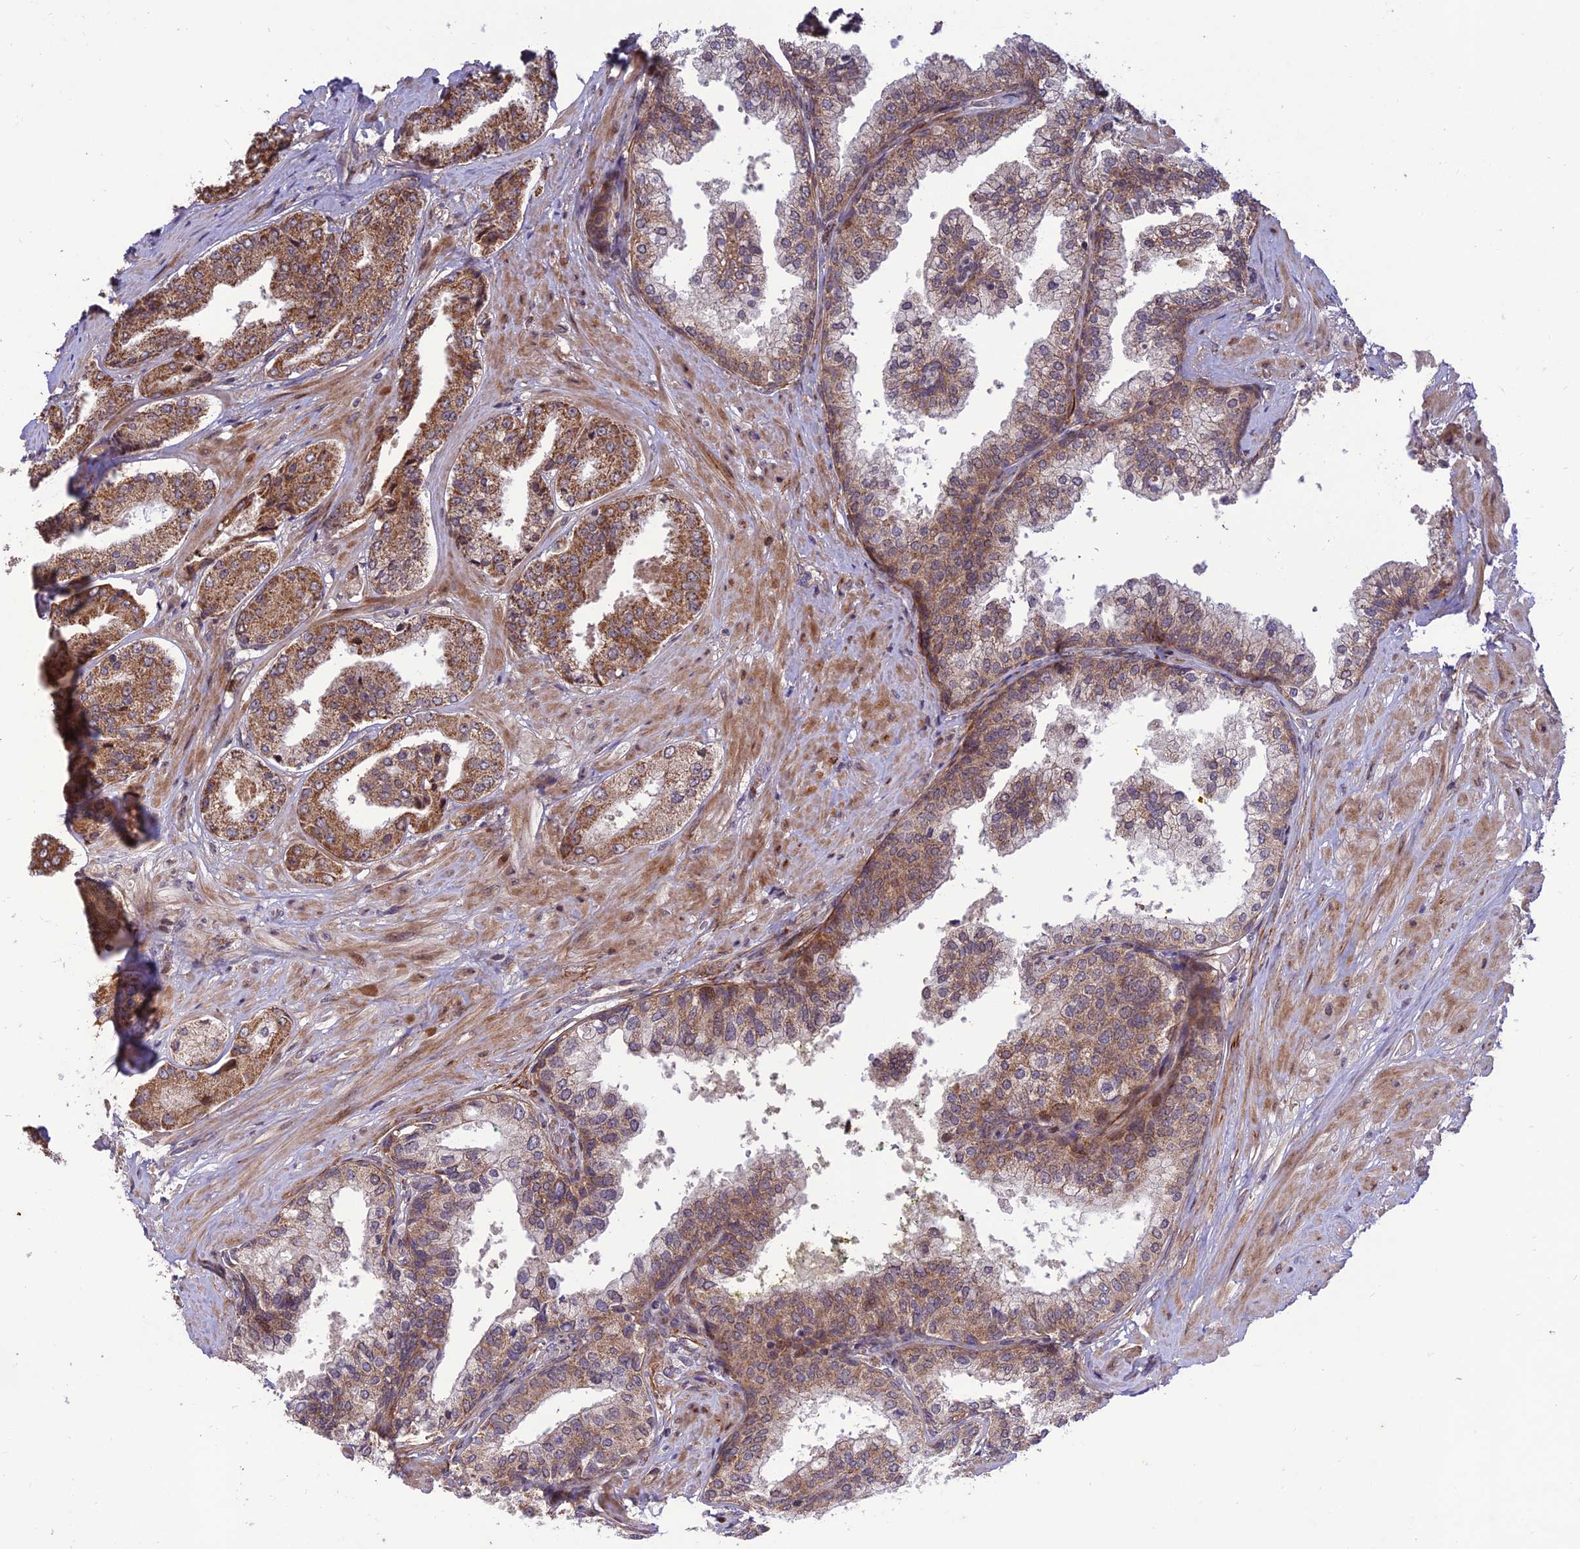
{"staining": {"intensity": "moderate", "quantity": ">75%", "location": "cytoplasmic/membranous"}, "tissue": "prostate cancer", "cell_type": "Tumor cells", "image_type": "cancer", "snomed": [{"axis": "morphology", "description": "Adenocarcinoma, High grade"}, {"axis": "topography", "description": "Prostate"}], "caption": "A high-resolution micrograph shows immunohistochemistry (IHC) staining of prostate high-grade adenocarcinoma, which displays moderate cytoplasmic/membranous positivity in approximately >75% of tumor cells.", "gene": "PLEKHG2", "patient": {"sex": "male", "age": 63}}